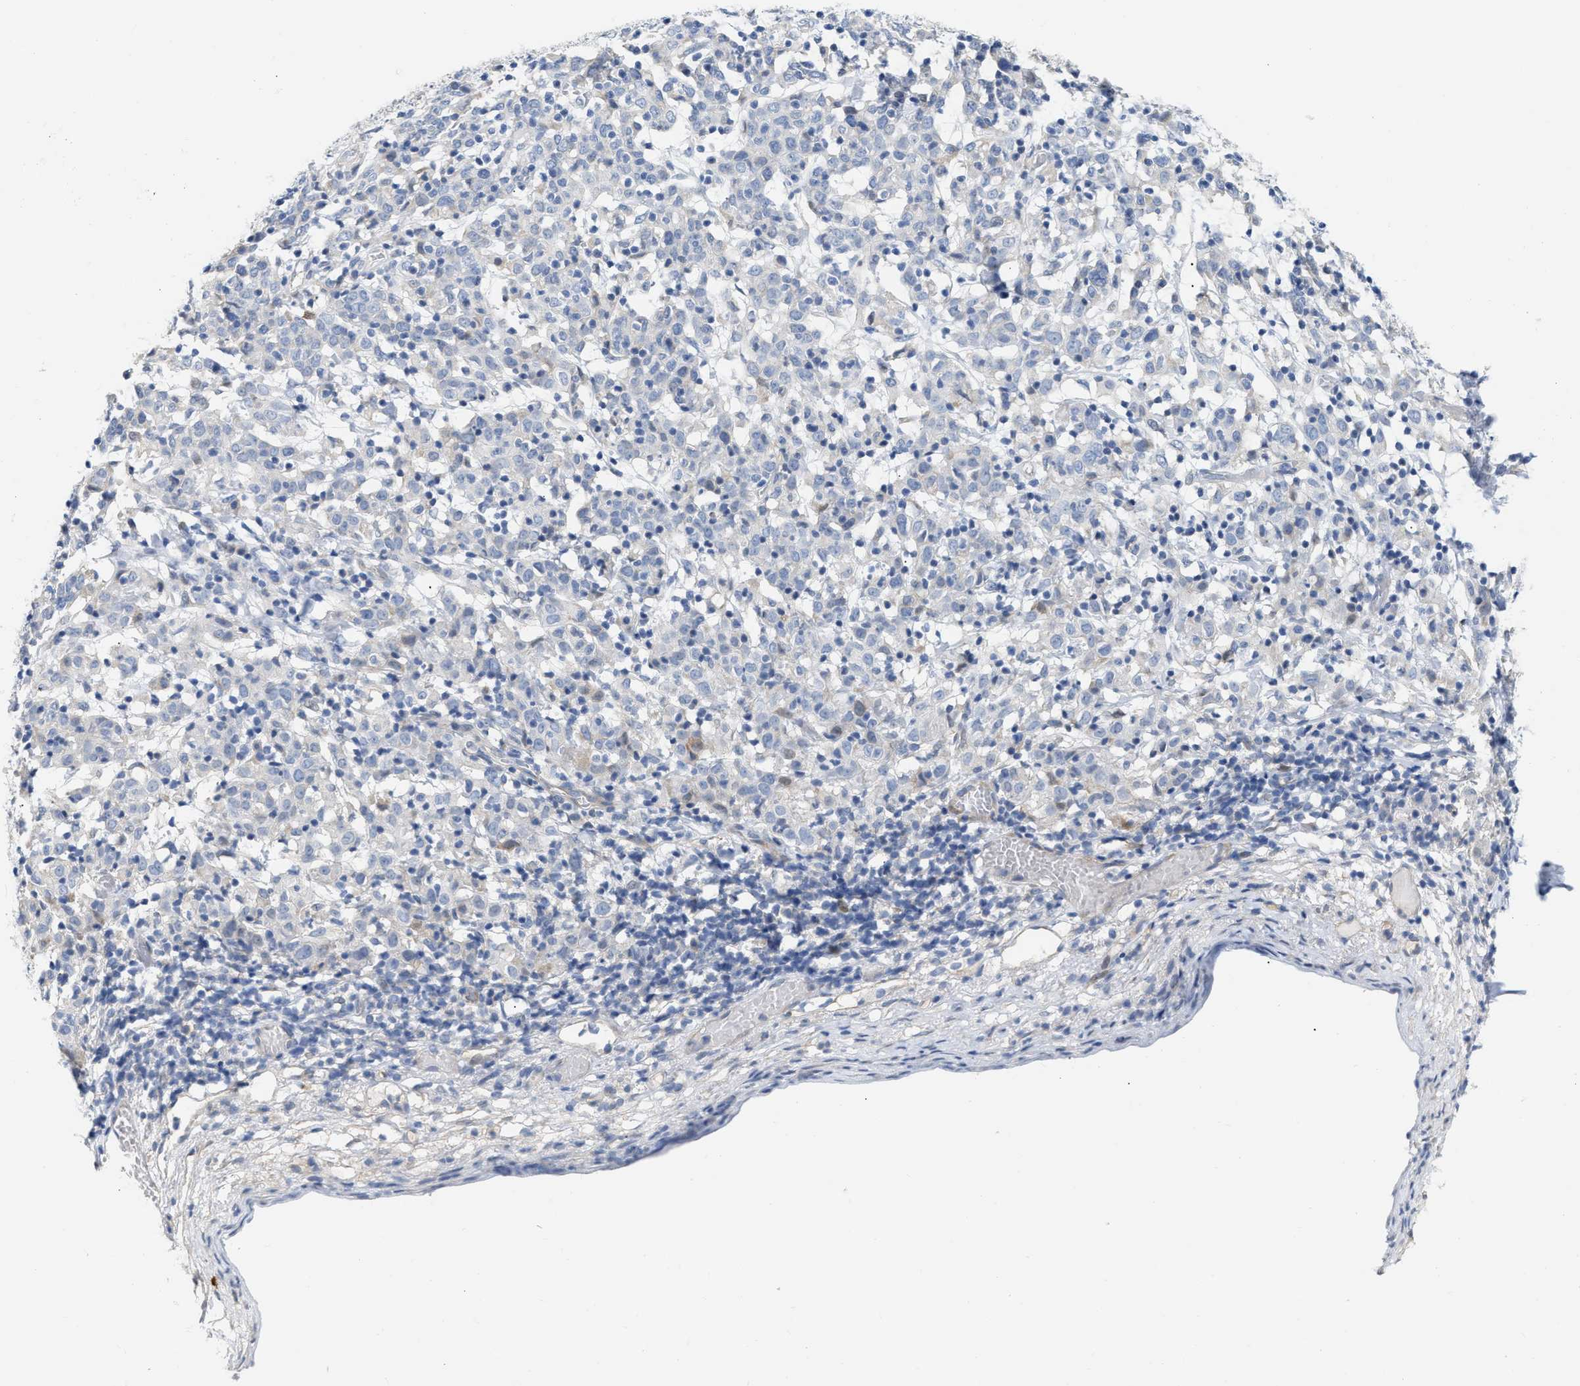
{"staining": {"intensity": "negative", "quantity": "none", "location": "none"}, "tissue": "cervical cancer", "cell_type": "Tumor cells", "image_type": "cancer", "snomed": [{"axis": "morphology", "description": "Normal tissue, NOS"}, {"axis": "morphology", "description": "Squamous cell carcinoma, NOS"}, {"axis": "topography", "description": "Cervix"}], "caption": "Immunohistochemistry (IHC) image of neoplastic tissue: squamous cell carcinoma (cervical) stained with DAB demonstrates no significant protein expression in tumor cells. (Stains: DAB immunohistochemistry with hematoxylin counter stain, Microscopy: brightfield microscopy at high magnification).", "gene": "FHL1", "patient": {"sex": "female", "age": 67}}